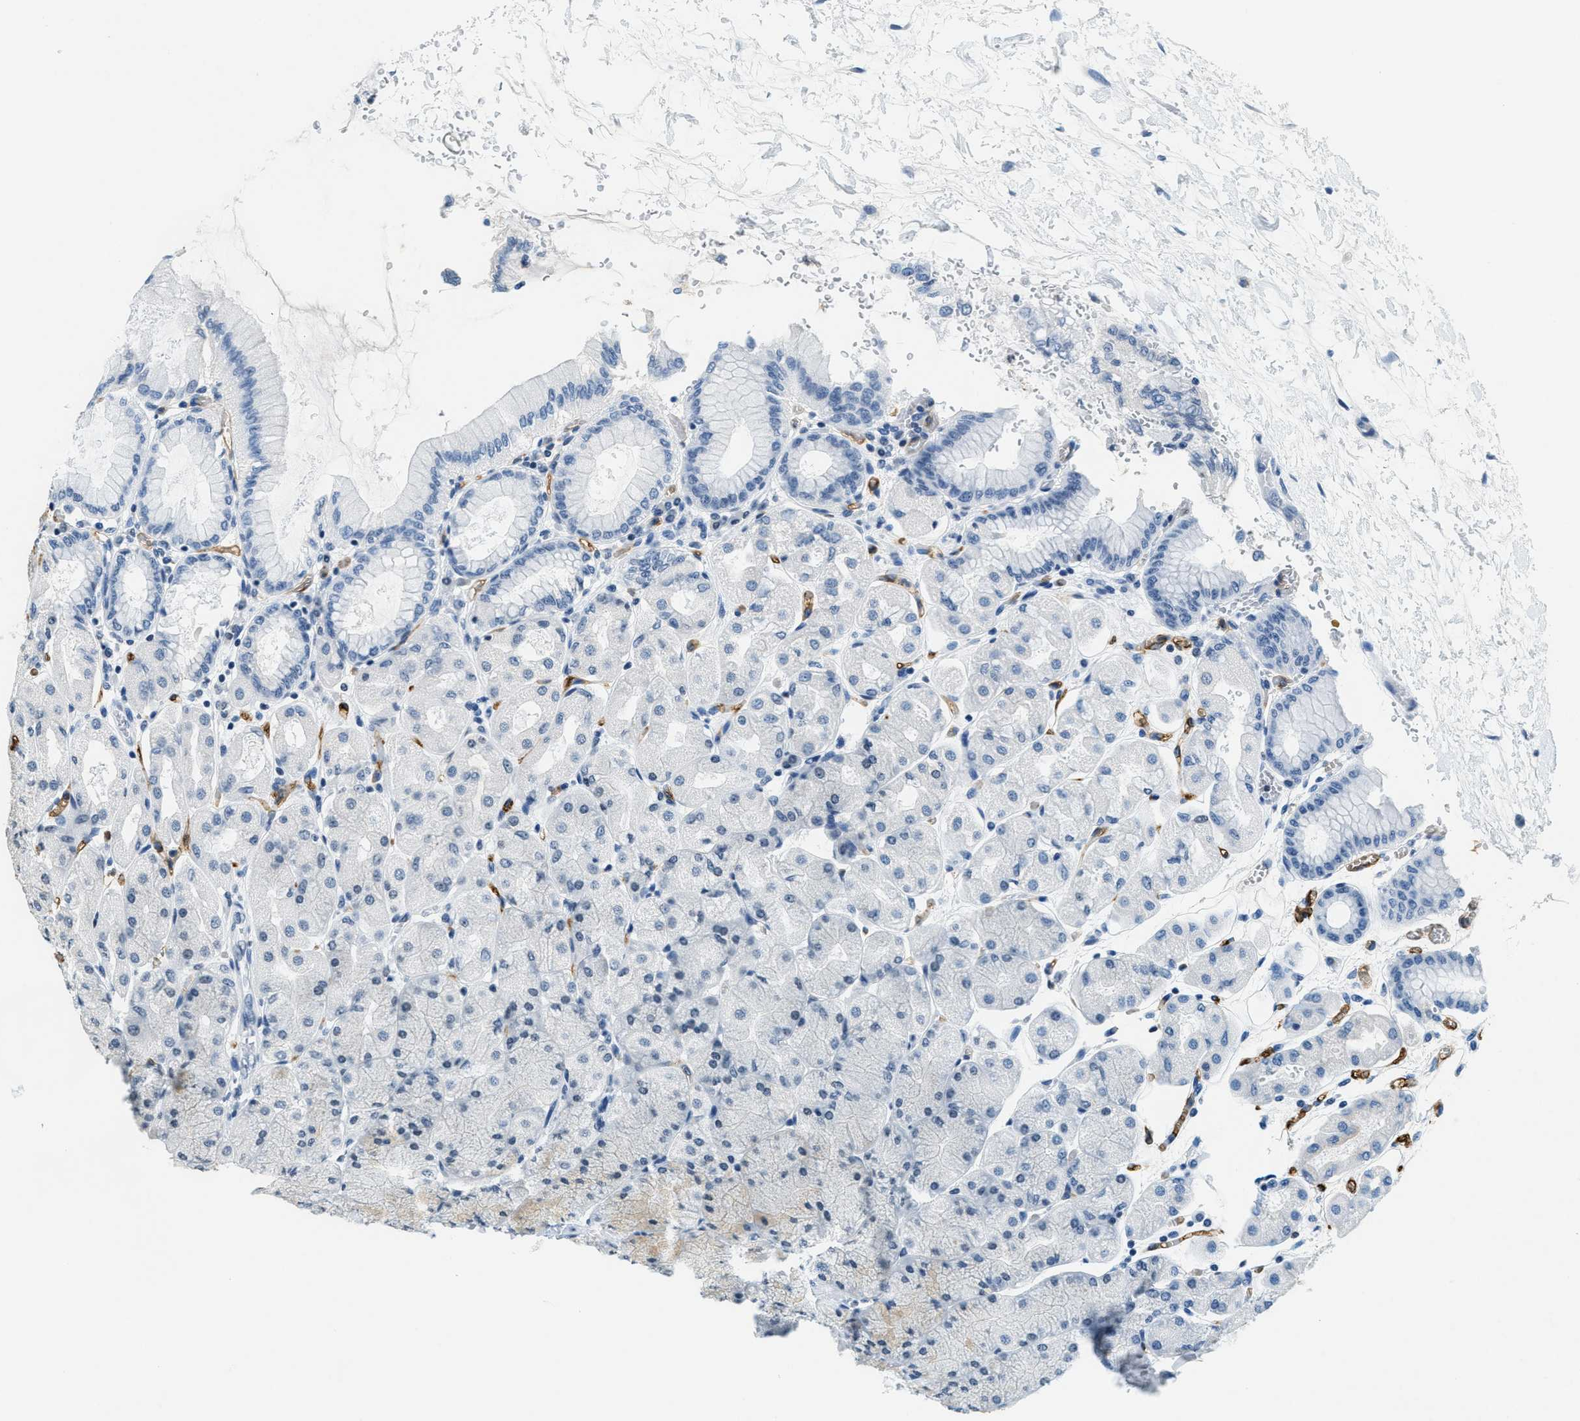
{"staining": {"intensity": "negative", "quantity": "none", "location": "none"}, "tissue": "stomach", "cell_type": "Glandular cells", "image_type": "normal", "snomed": [{"axis": "morphology", "description": "Normal tissue, NOS"}, {"axis": "topography", "description": "Stomach, upper"}], "caption": "A photomicrograph of stomach stained for a protein demonstrates no brown staining in glandular cells. Nuclei are stained in blue.", "gene": "CA4", "patient": {"sex": "female", "age": 56}}